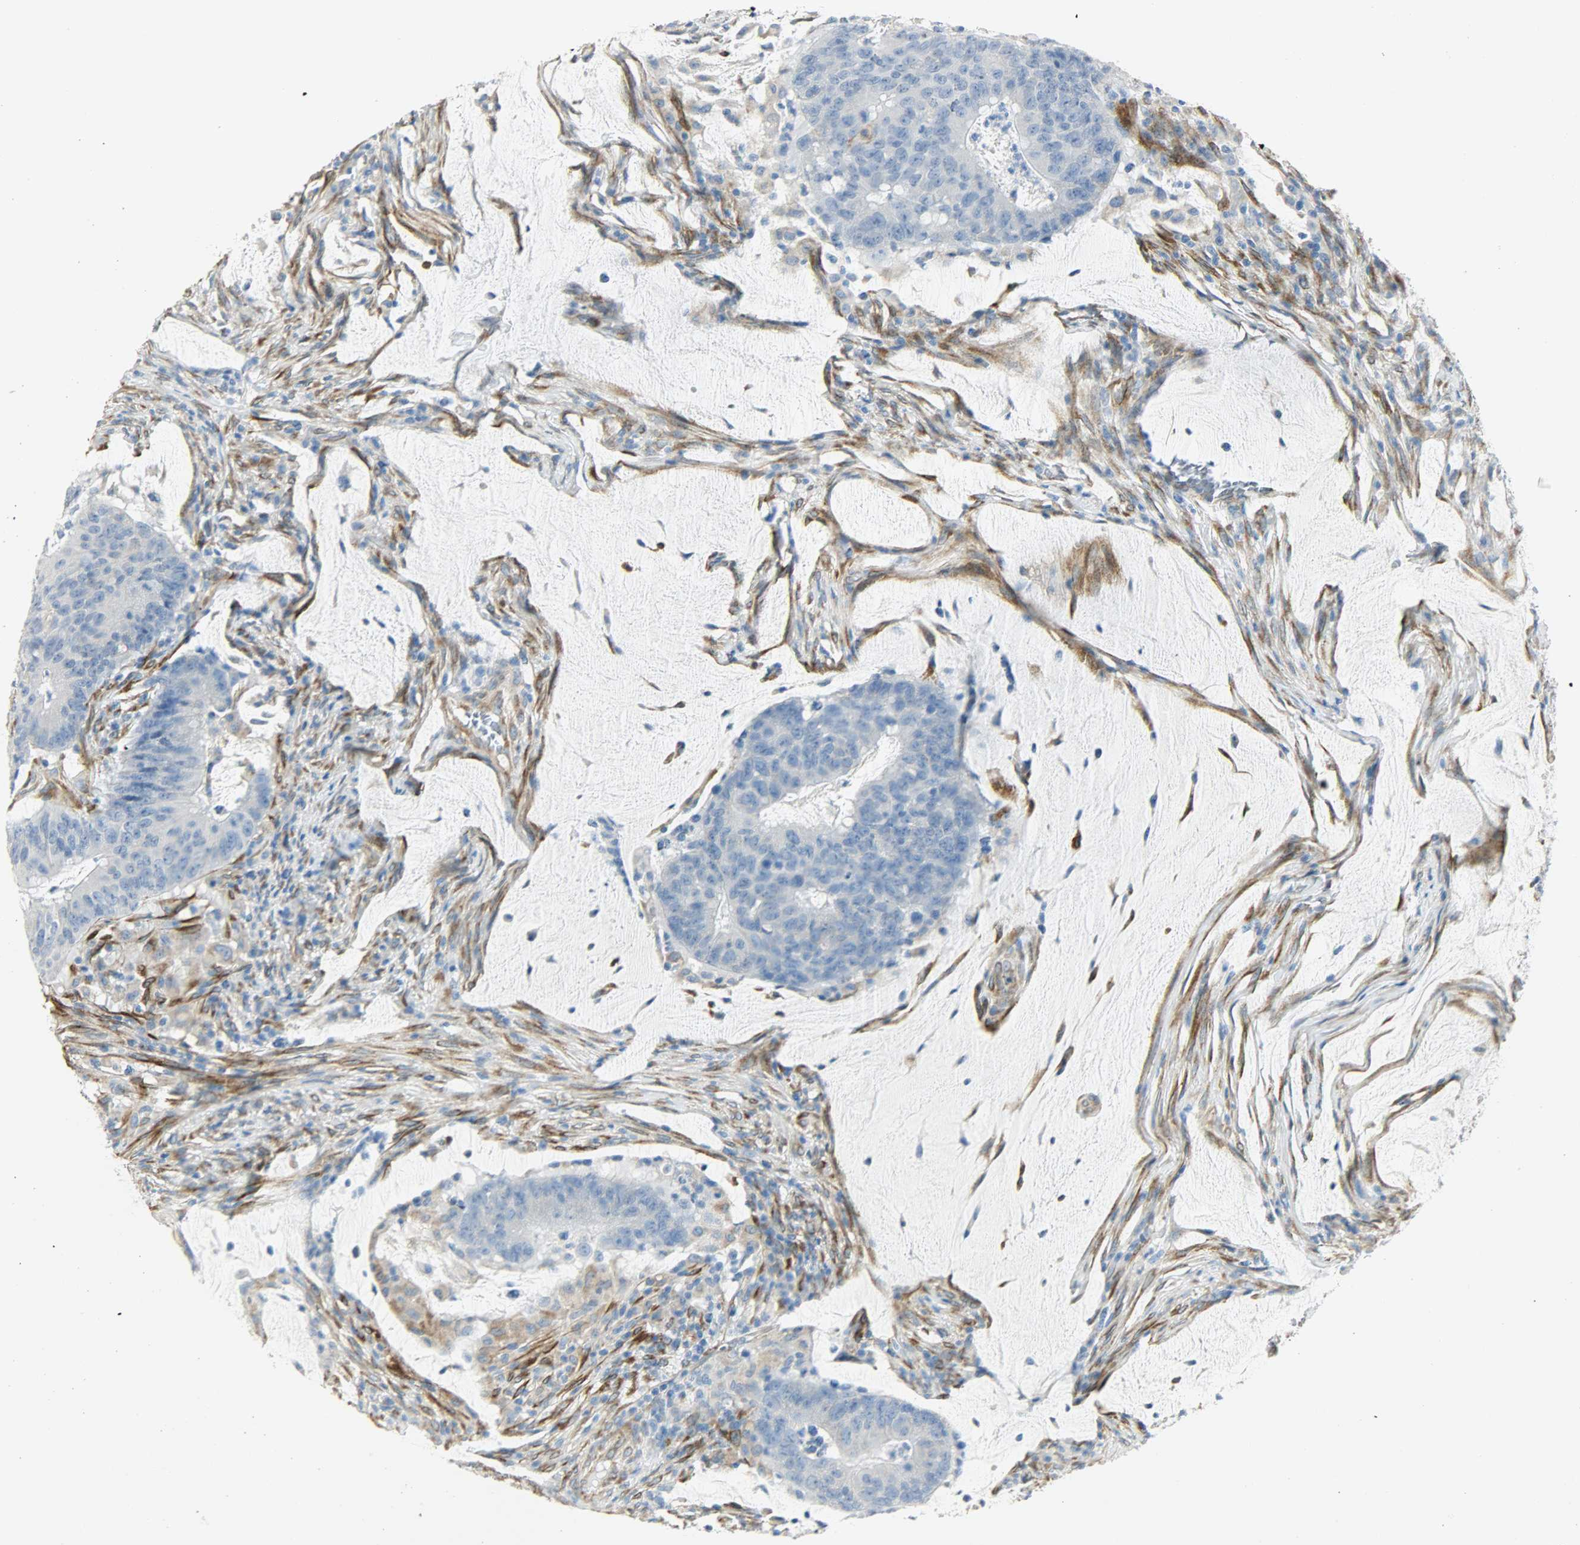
{"staining": {"intensity": "negative", "quantity": "none", "location": "none"}, "tissue": "colorectal cancer", "cell_type": "Tumor cells", "image_type": "cancer", "snomed": [{"axis": "morphology", "description": "Adenocarcinoma, NOS"}, {"axis": "topography", "description": "Colon"}], "caption": "Tumor cells show no significant positivity in colorectal adenocarcinoma.", "gene": "PKD2", "patient": {"sex": "male", "age": 45}}